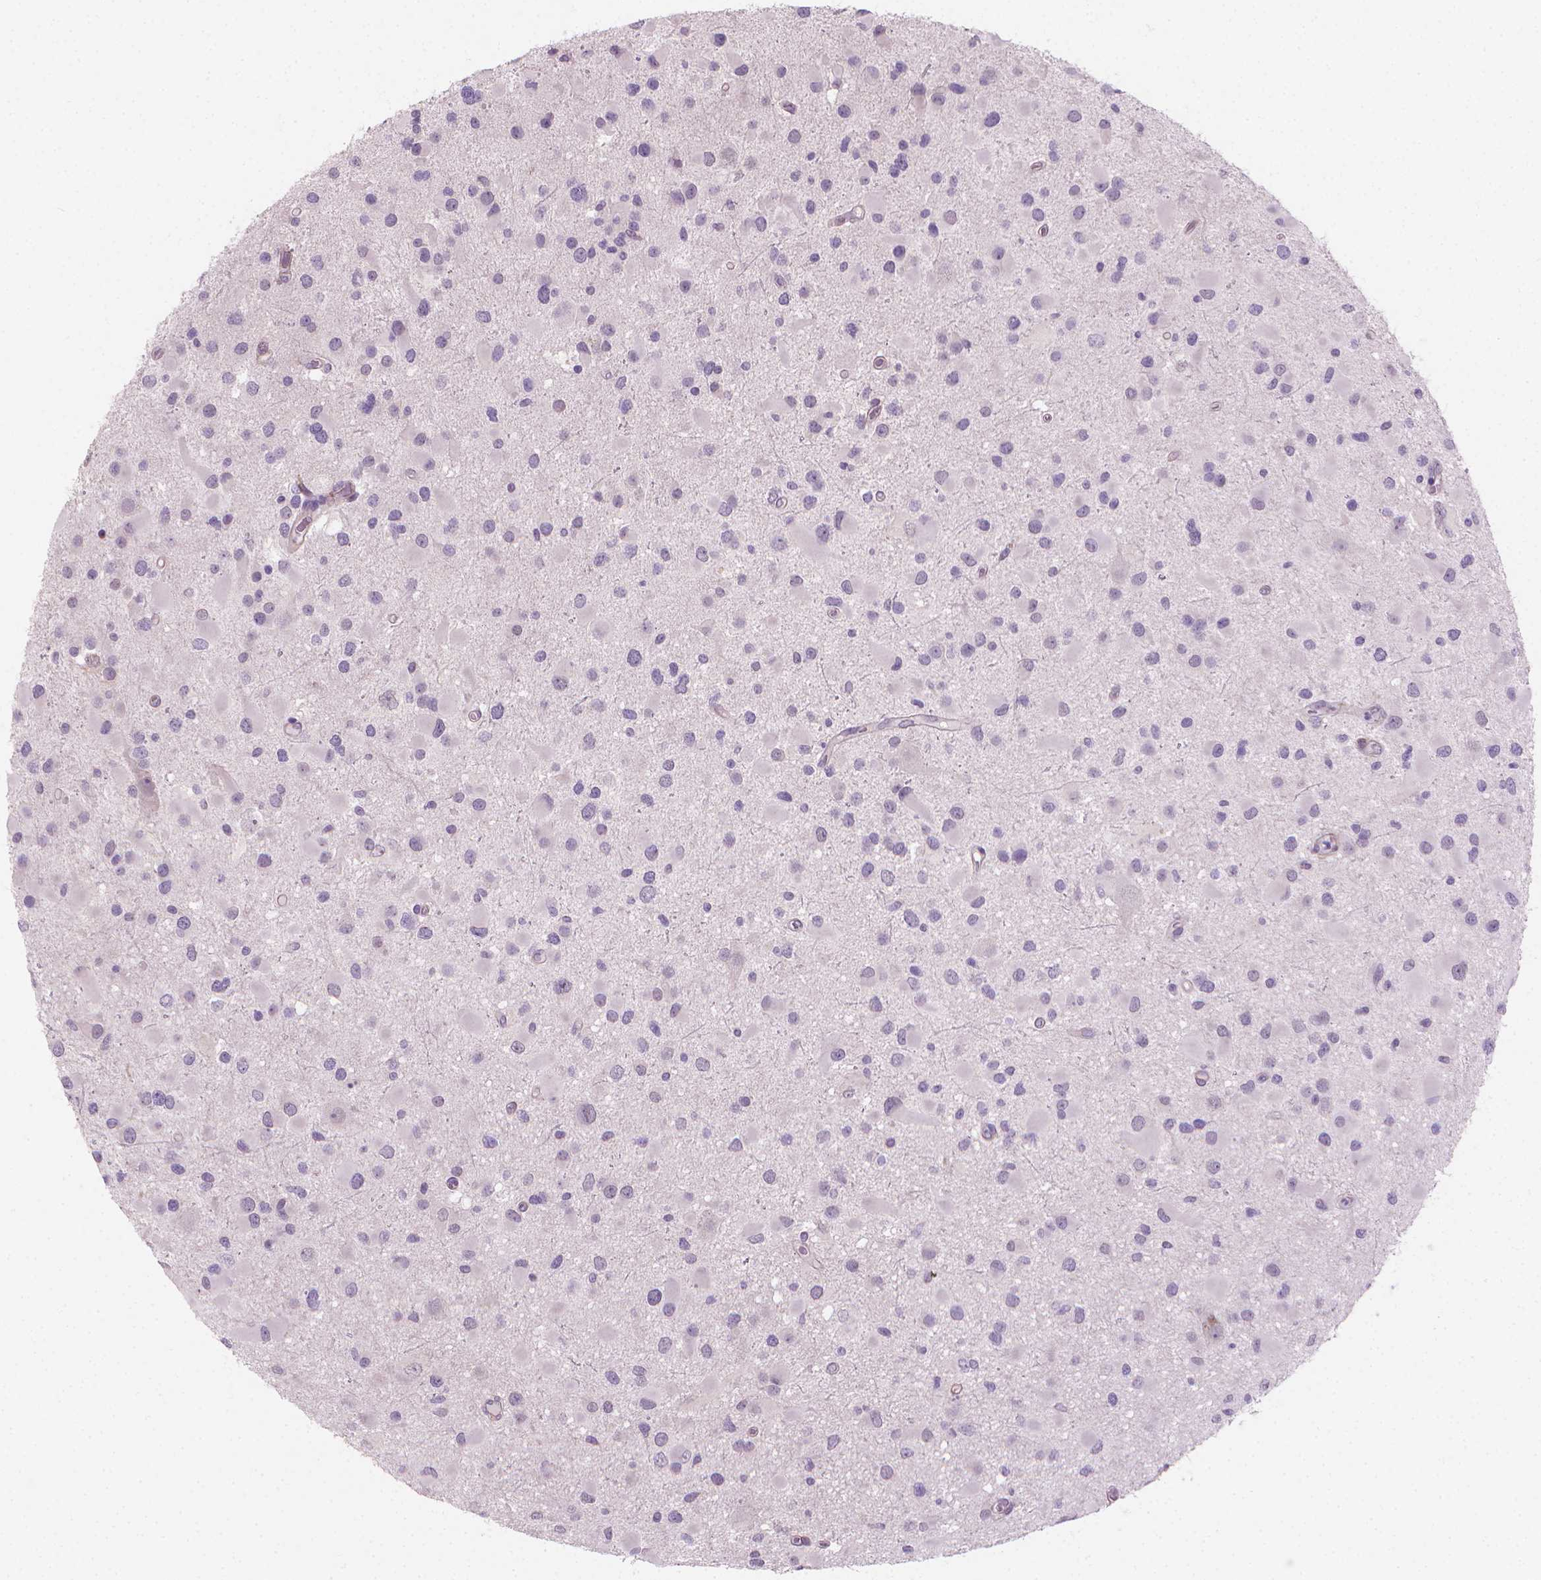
{"staining": {"intensity": "negative", "quantity": "none", "location": "none"}, "tissue": "glioma", "cell_type": "Tumor cells", "image_type": "cancer", "snomed": [{"axis": "morphology", "description": "Glioma, malignant, Low grade"}, {"axis": "topography", "description": "Brain"}], "caption": "Tumor cells show no significant staining in malignant low-grade glioma.", "gene": "GSDMA", "patient": {"sex": "female", "age": 32}}